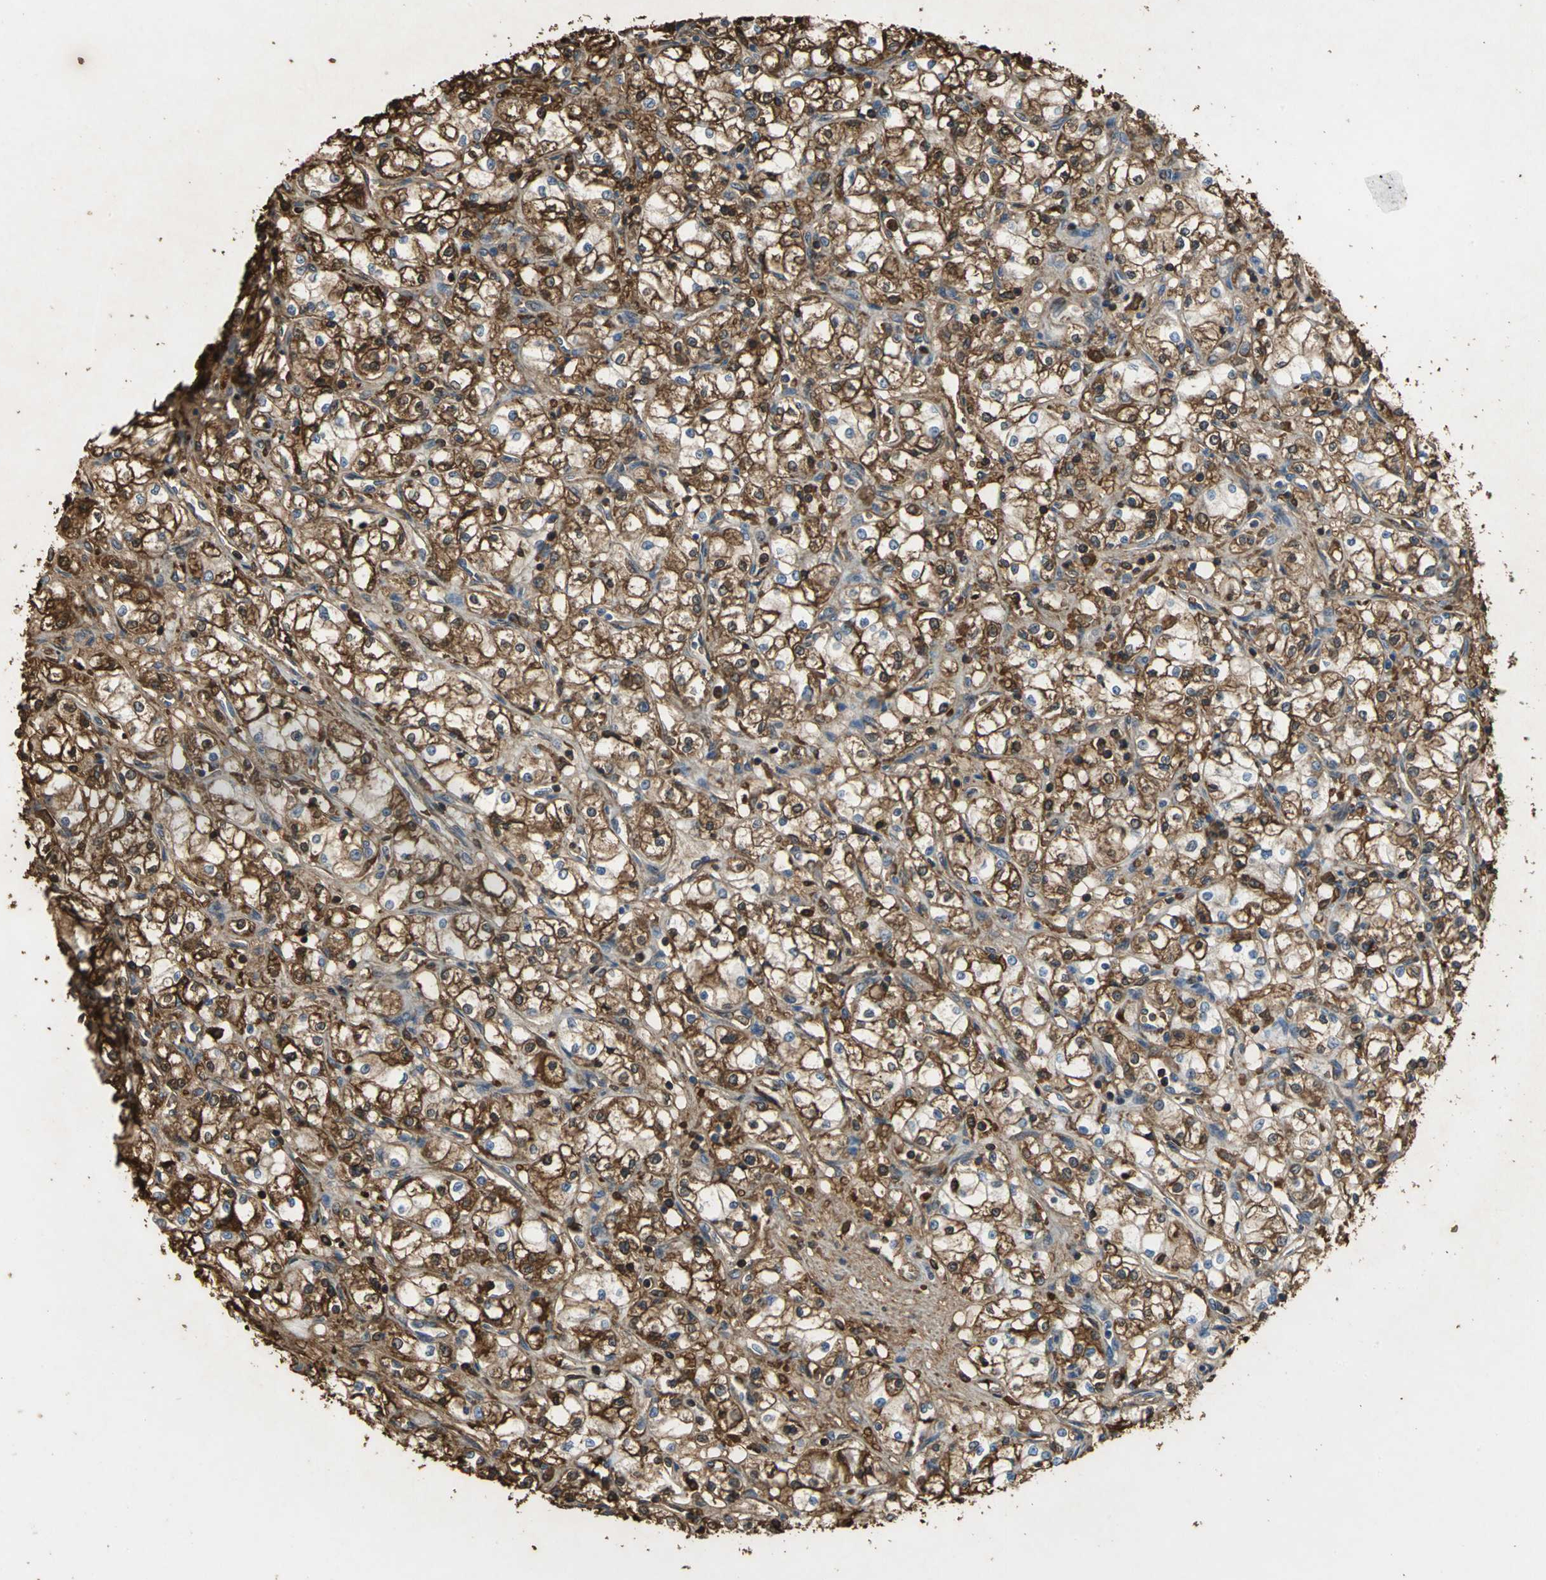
{"staining": {"intensity": "strong", "quantity": ">75%", "location": "cytoplasmic/membranous,nuclear"}, "tissue": "renal cancer", "cell_type": "Tumor cells", "image_type": "cancer", "snomed": [{"axis": "morphology", "description": "Normal tissue, NOS"}, {"axis": "morphology", "description": "Adenocarcinoma, NOS"}, {"axis": "topography", "description": "Kidney"}], "caption": "High-power microscopy captured an immunohistochemistry photomicrograph of renal cancer, revealing strong cytoplasmic/membranous and nuclear expression in about >75% of tumor cells.", "gene": "TREM1", "patient": {"sex": "male", "age": 59}}